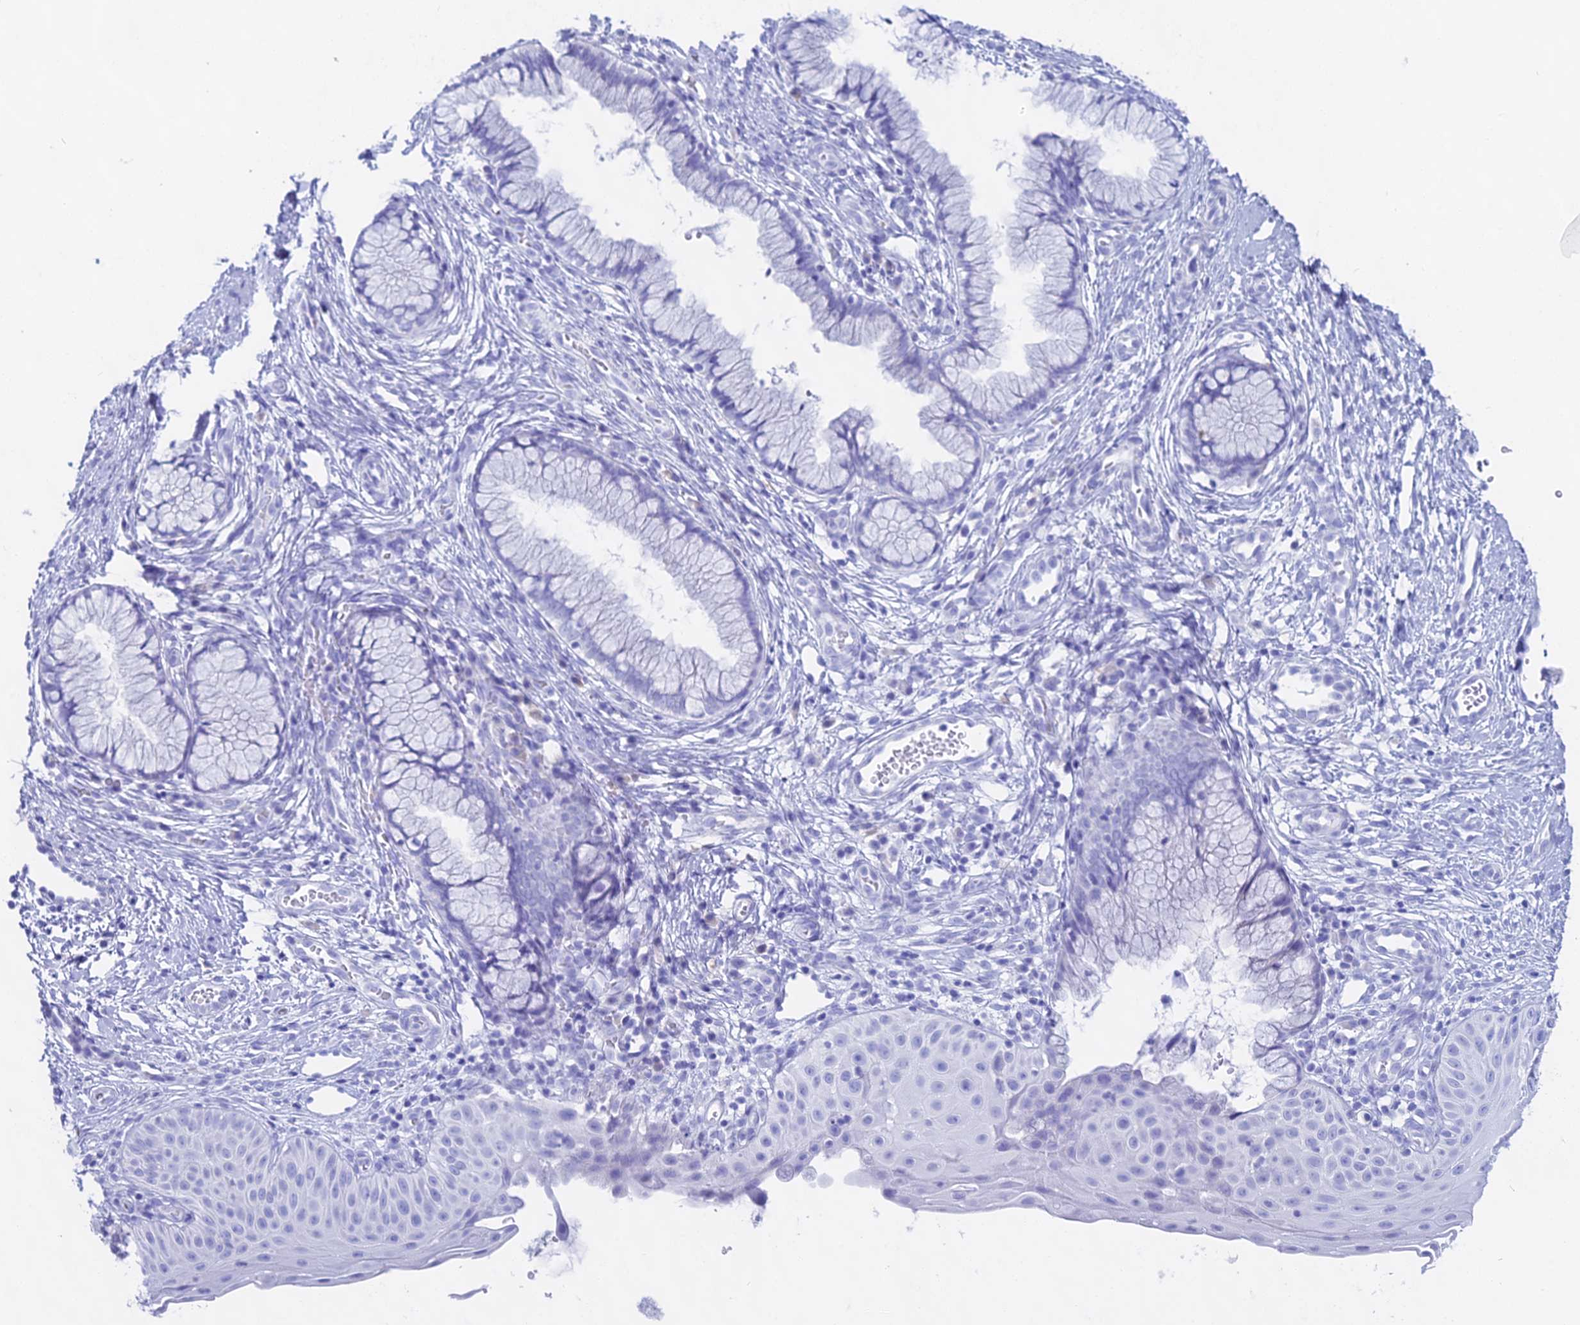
{"staining": {"intensity": "negative", "quantity": "none", "location": "none"}, "tissue": "cervix", "cell_type": "Glandular cells", "image_type": "normal", "snomed": [{"axis": "morphology", "description": "Normal tissue, NOS"}, {"axis": "topography", "description": "Cervix"}], "caption": "Immunohistochemical staining of benign cervix demonstrates no significant positivity in glandular cells.", "gene": "CGB1", "patient": {"sex": "female", "age": 36}}